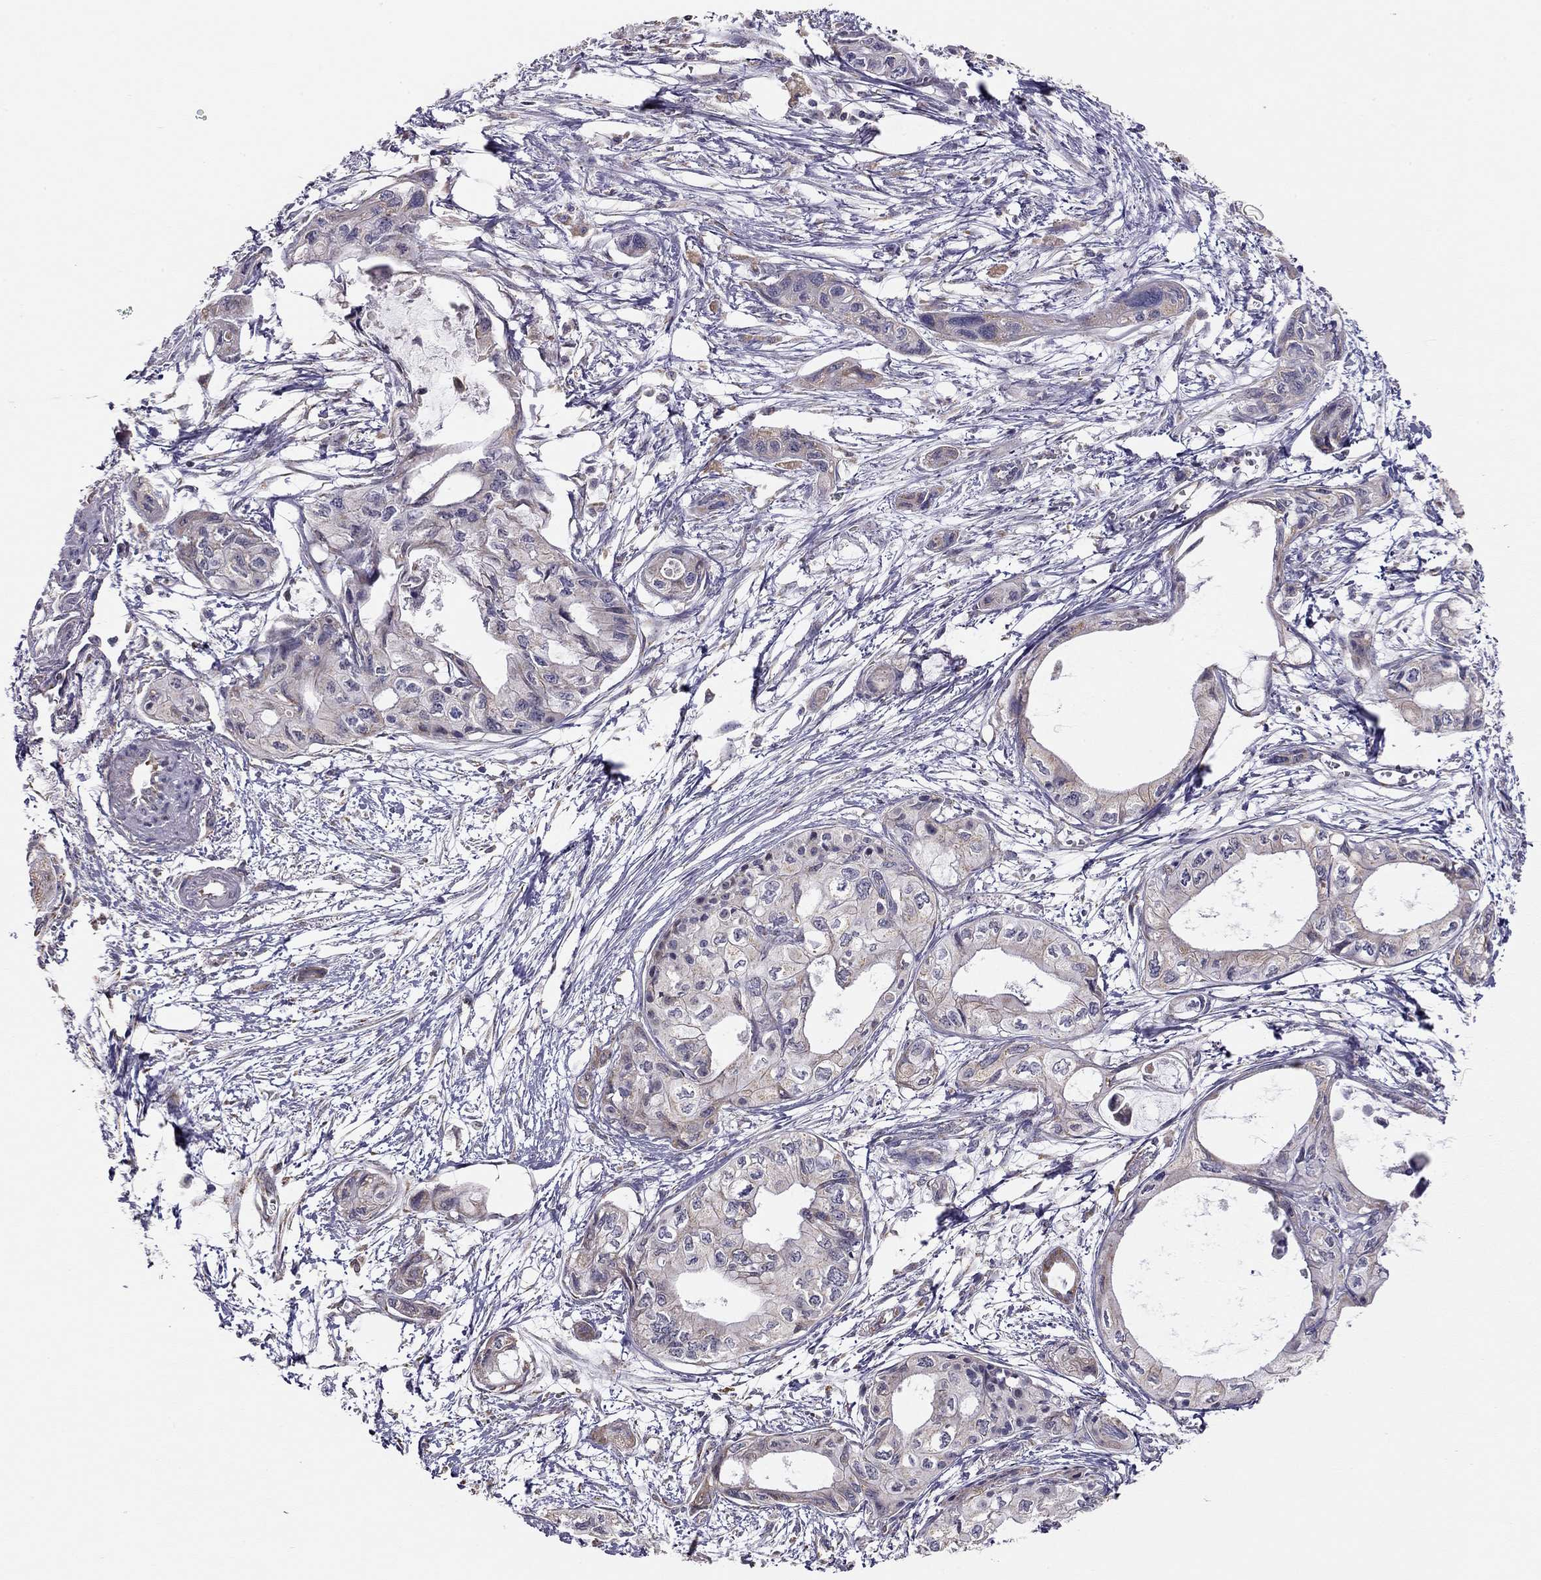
{"staining": {"intensity": "weak", "quantity": "25%-75%", "location": "cytoplasmic/membranous"}, "tissue": "pancreatic cancer", "cell_type": "Tumor cells", "image_type": "cancer", "snomed": [{"axis": "morphology", "description": "Adenocarcinoma, NOS"}, {"axis": "topography", "description": "Pancreas"}], "caption": "There is low levels of weak cytoplasmic/membranous positivity in tumor cells of pancreatic cancer, as demonstrated by immunohistochemical staining (brown color).", "gene": "LRIT3", "patient": {"sex": "female", "age": 76}}